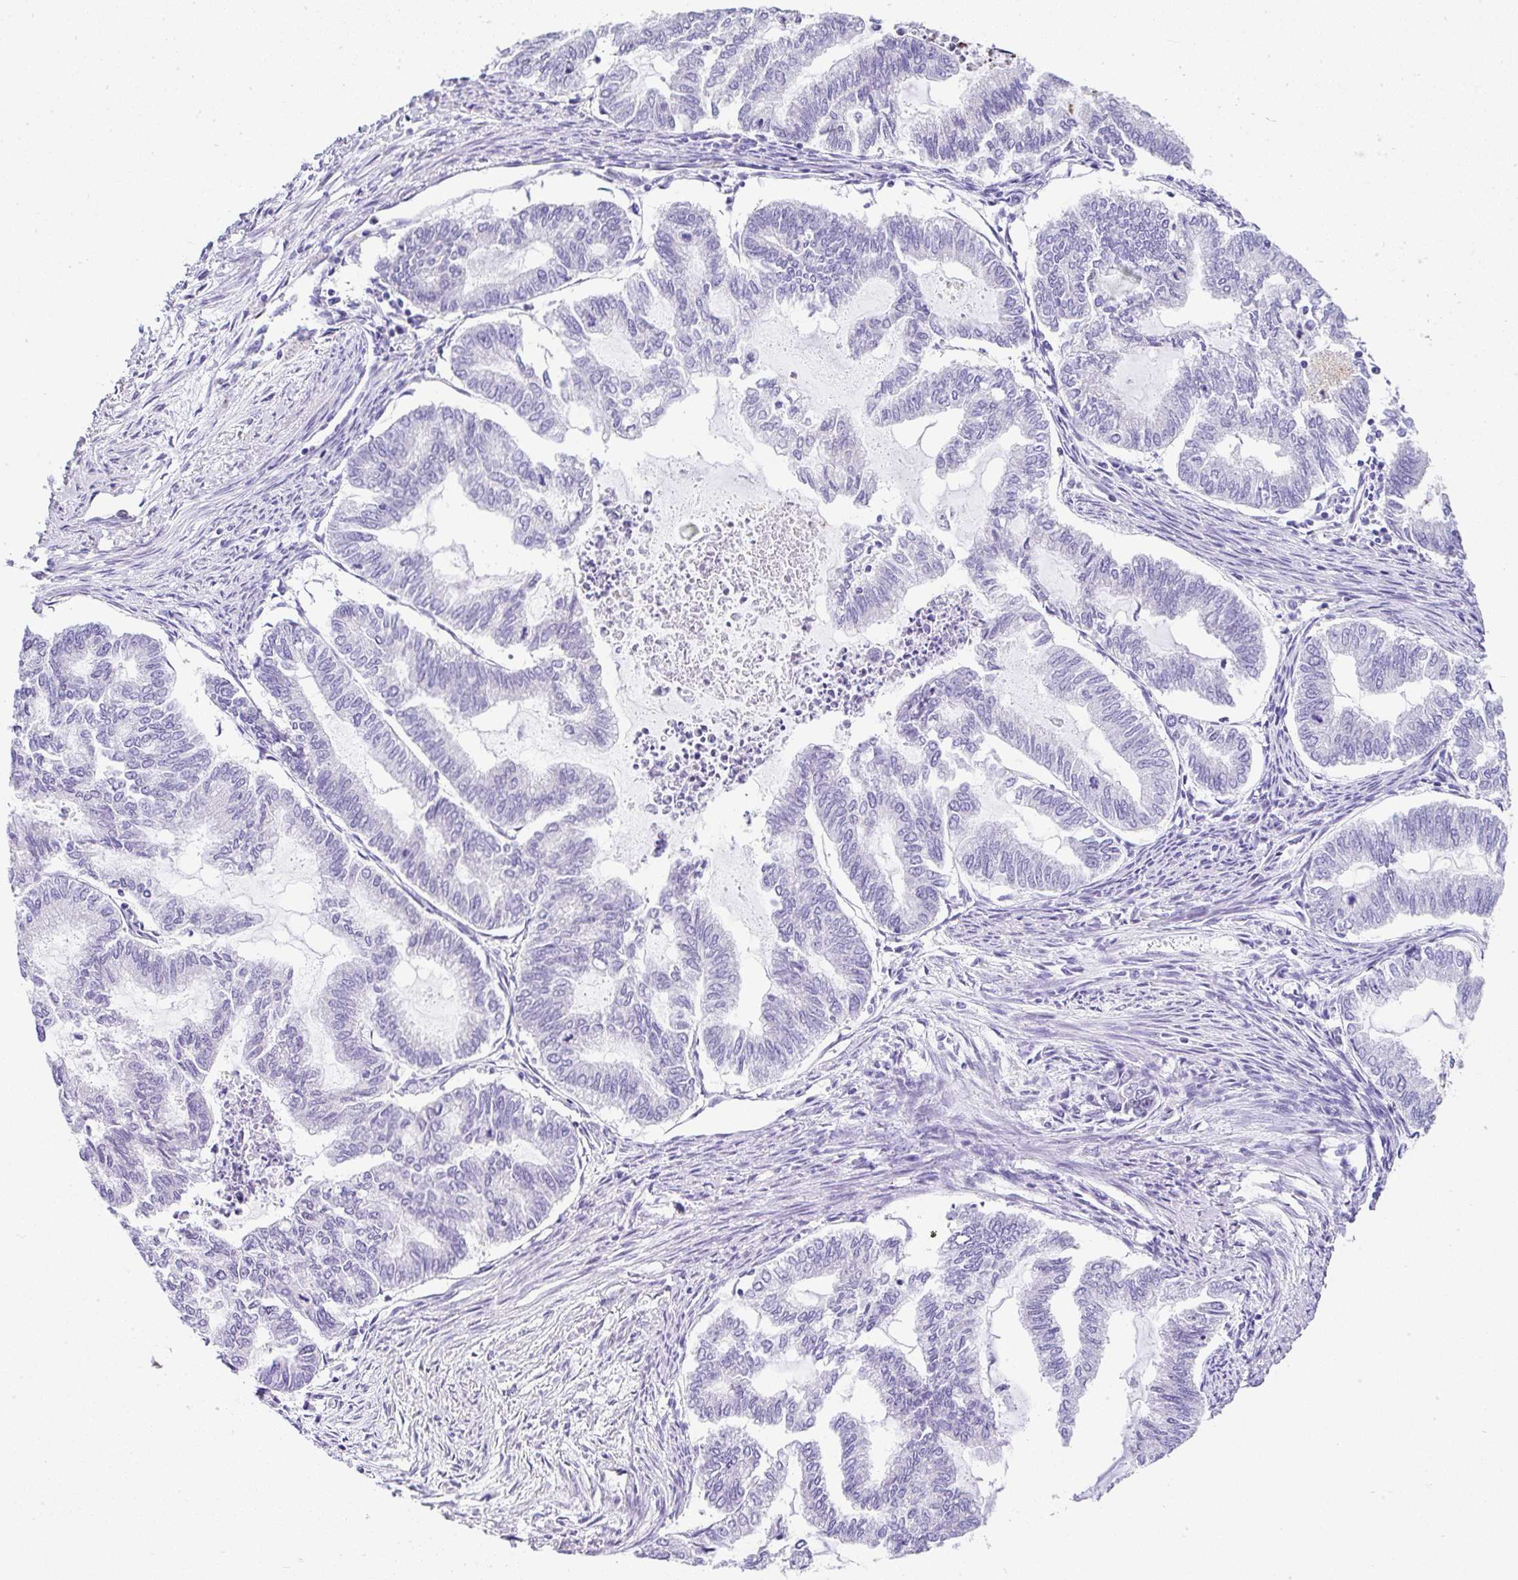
{"staining": {"intensity": "negative", "quantity": "none", "location": "none"}, "tissue": "endometrial cancer", "cell_type": "Tumor cells", "image_type": "cancer", "snomed": [{"axis": "morphology", "description": "Adenocarcinoma, NOS"}, {"axis": "topography", "description": "Endometrium"}], "caption": "Tumor cells are negative for protein expression in human endometrial adenocarcinoma.", "gene": "NR1D2", "patient": {"sex": "female", "age": 79}}